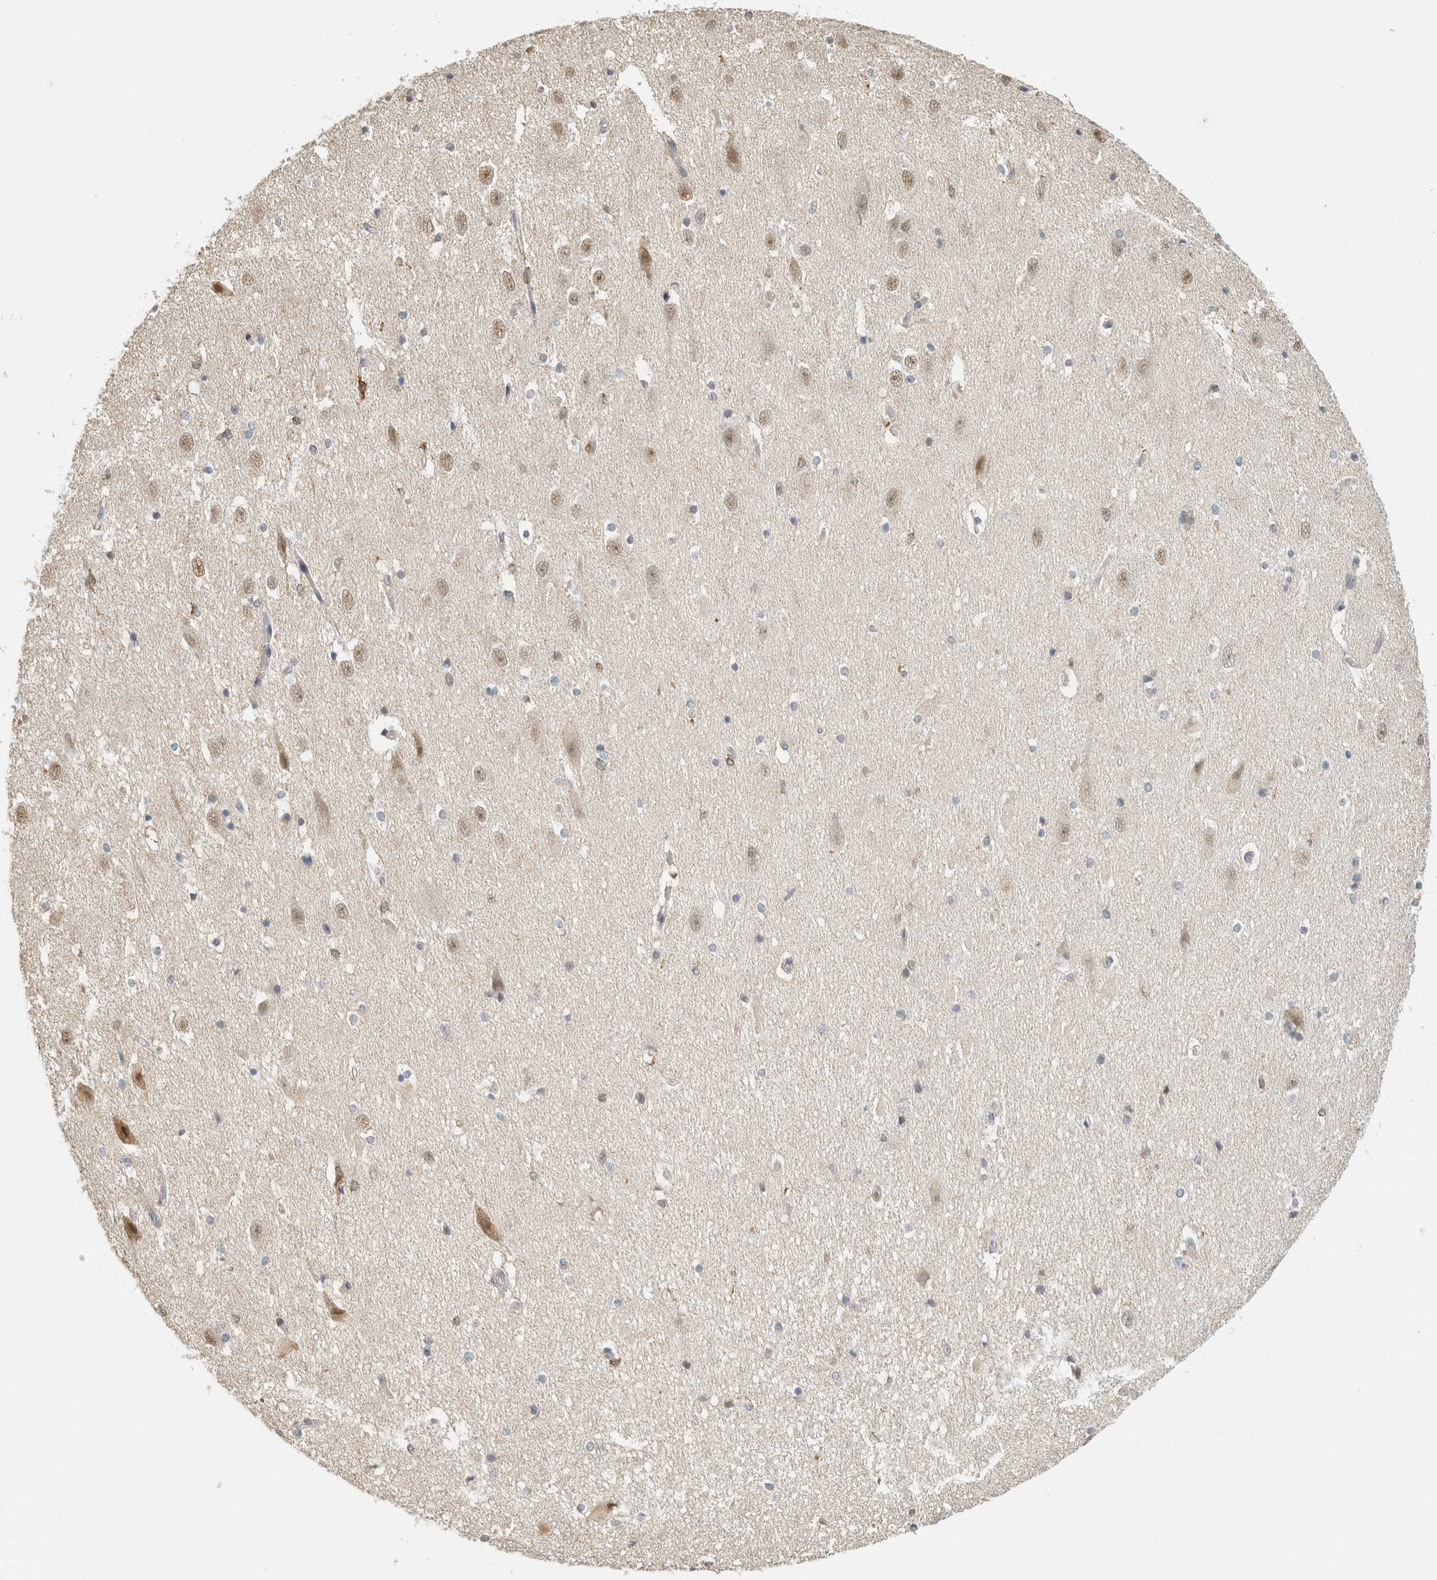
{"staining": {"intensity": "moderate", "quantity": "<25%", "location": "cytoplasmic/membranous"}, "tissue": "hippocampus", "cell_type": "Glial cells", "image_type": "normal", "snomed": [{"axis": "morphology", "description": "Normal tissue, NOS"}, {"axis": "topography", "description": "Hippocampus"}], "caption": "Protein positivity by immunohistochemistry exhibits moderate cytoplasmic/membranous staining in approximately <25% of glial cells in benign hippocampus. (DAB = brown stain, brightfield microscopy at high magnification).", "gene": "CAPG", "patient": {"sex": "female", "age": 19}}